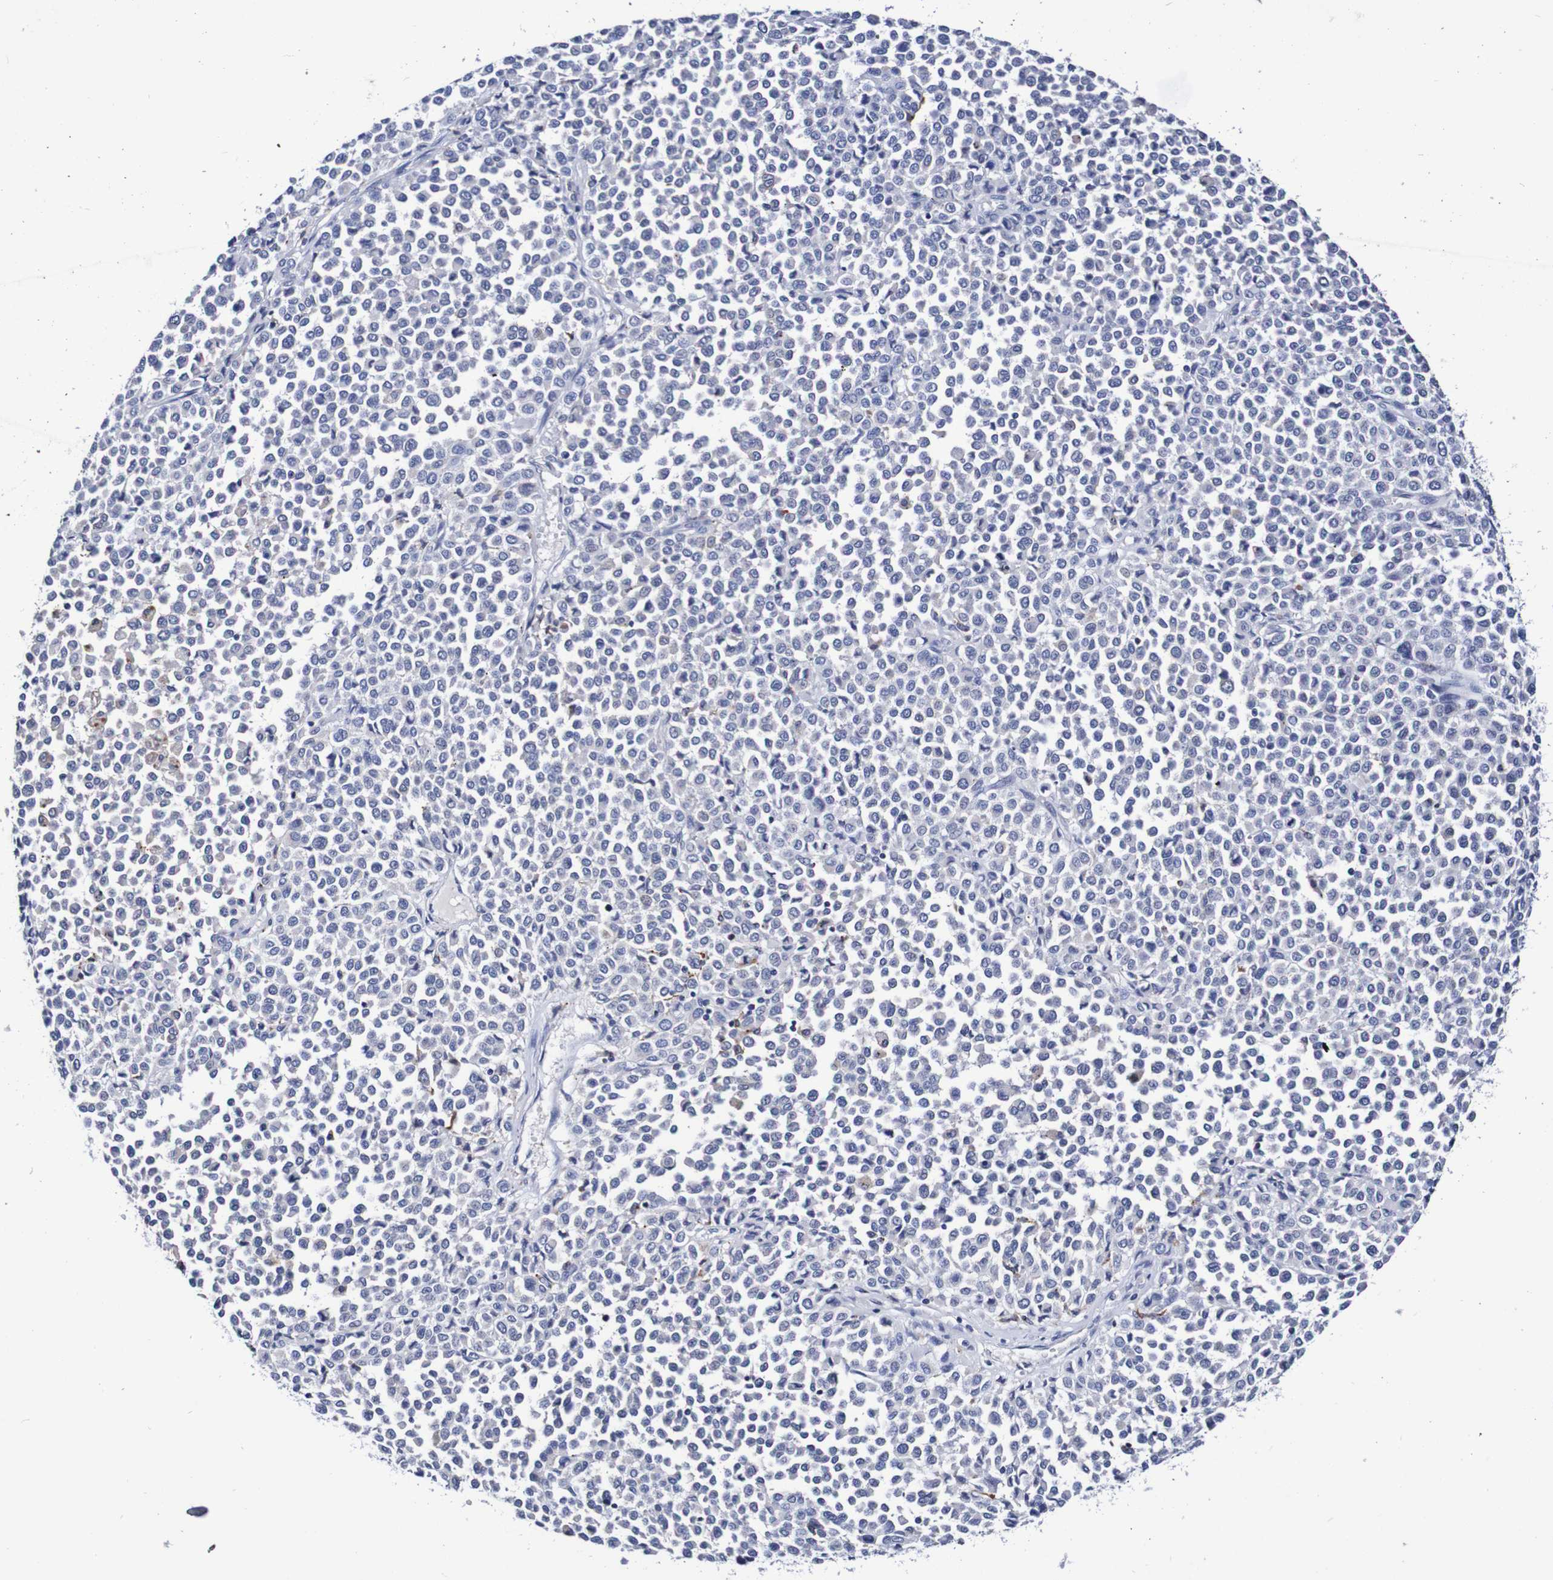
{"staining": {"intensity": "negative", "quantity": "none", "location": "none"}, "tissue": "melanoma", "cell_type": "Tumor cells", "image_type": "cancer", "snomed": [{"axis": "morphology", "description": "Malignant melanoma, Metastatic site"}, {"axis": "topography", "description": "Pancreas"}], "caption": "The immunohistochemistry photomicrograph has no significant expression in tumor cells of melanoma tissue.", "gene": "SEZ6", "patient": {"sex": "female", "age": 30}}